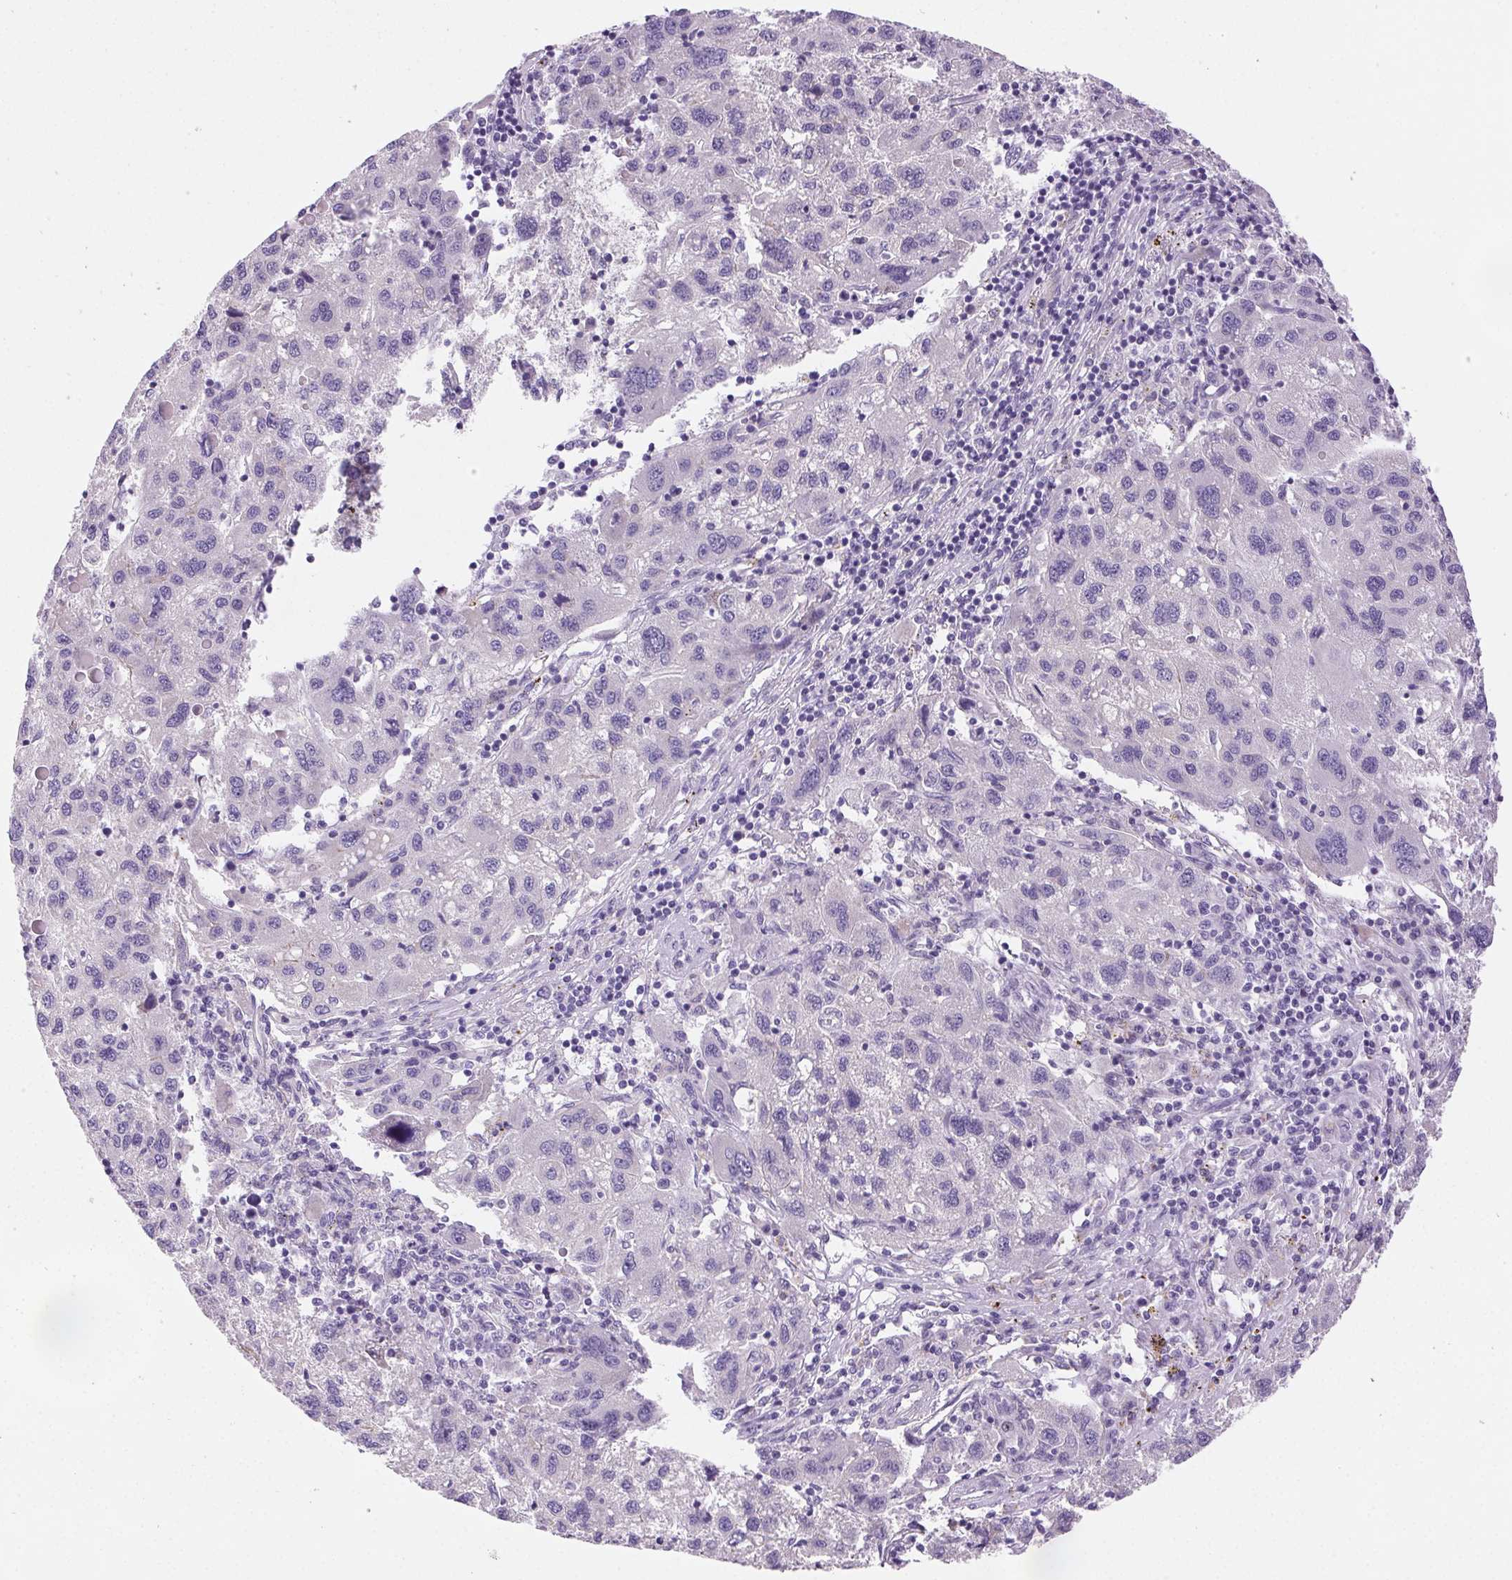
{"staining": {"intensity": "negative", "quantity": "none", "location": "none"}, "tissue": "liver cancer", "cell_type": "Tumor cells", "image_type": "cancer", "snomed": [{"axis": "morphology", "description": "Carcinoma, Hepatocellular, NOS"}, {"axis": "topography", "description": "Liver"}], "caption": "Tumor cells show no significant expression in hepatocellular carcinoma (liver).", "gene": "ARHGAP11B", "patient": {"sex": "female", "age": 77}}